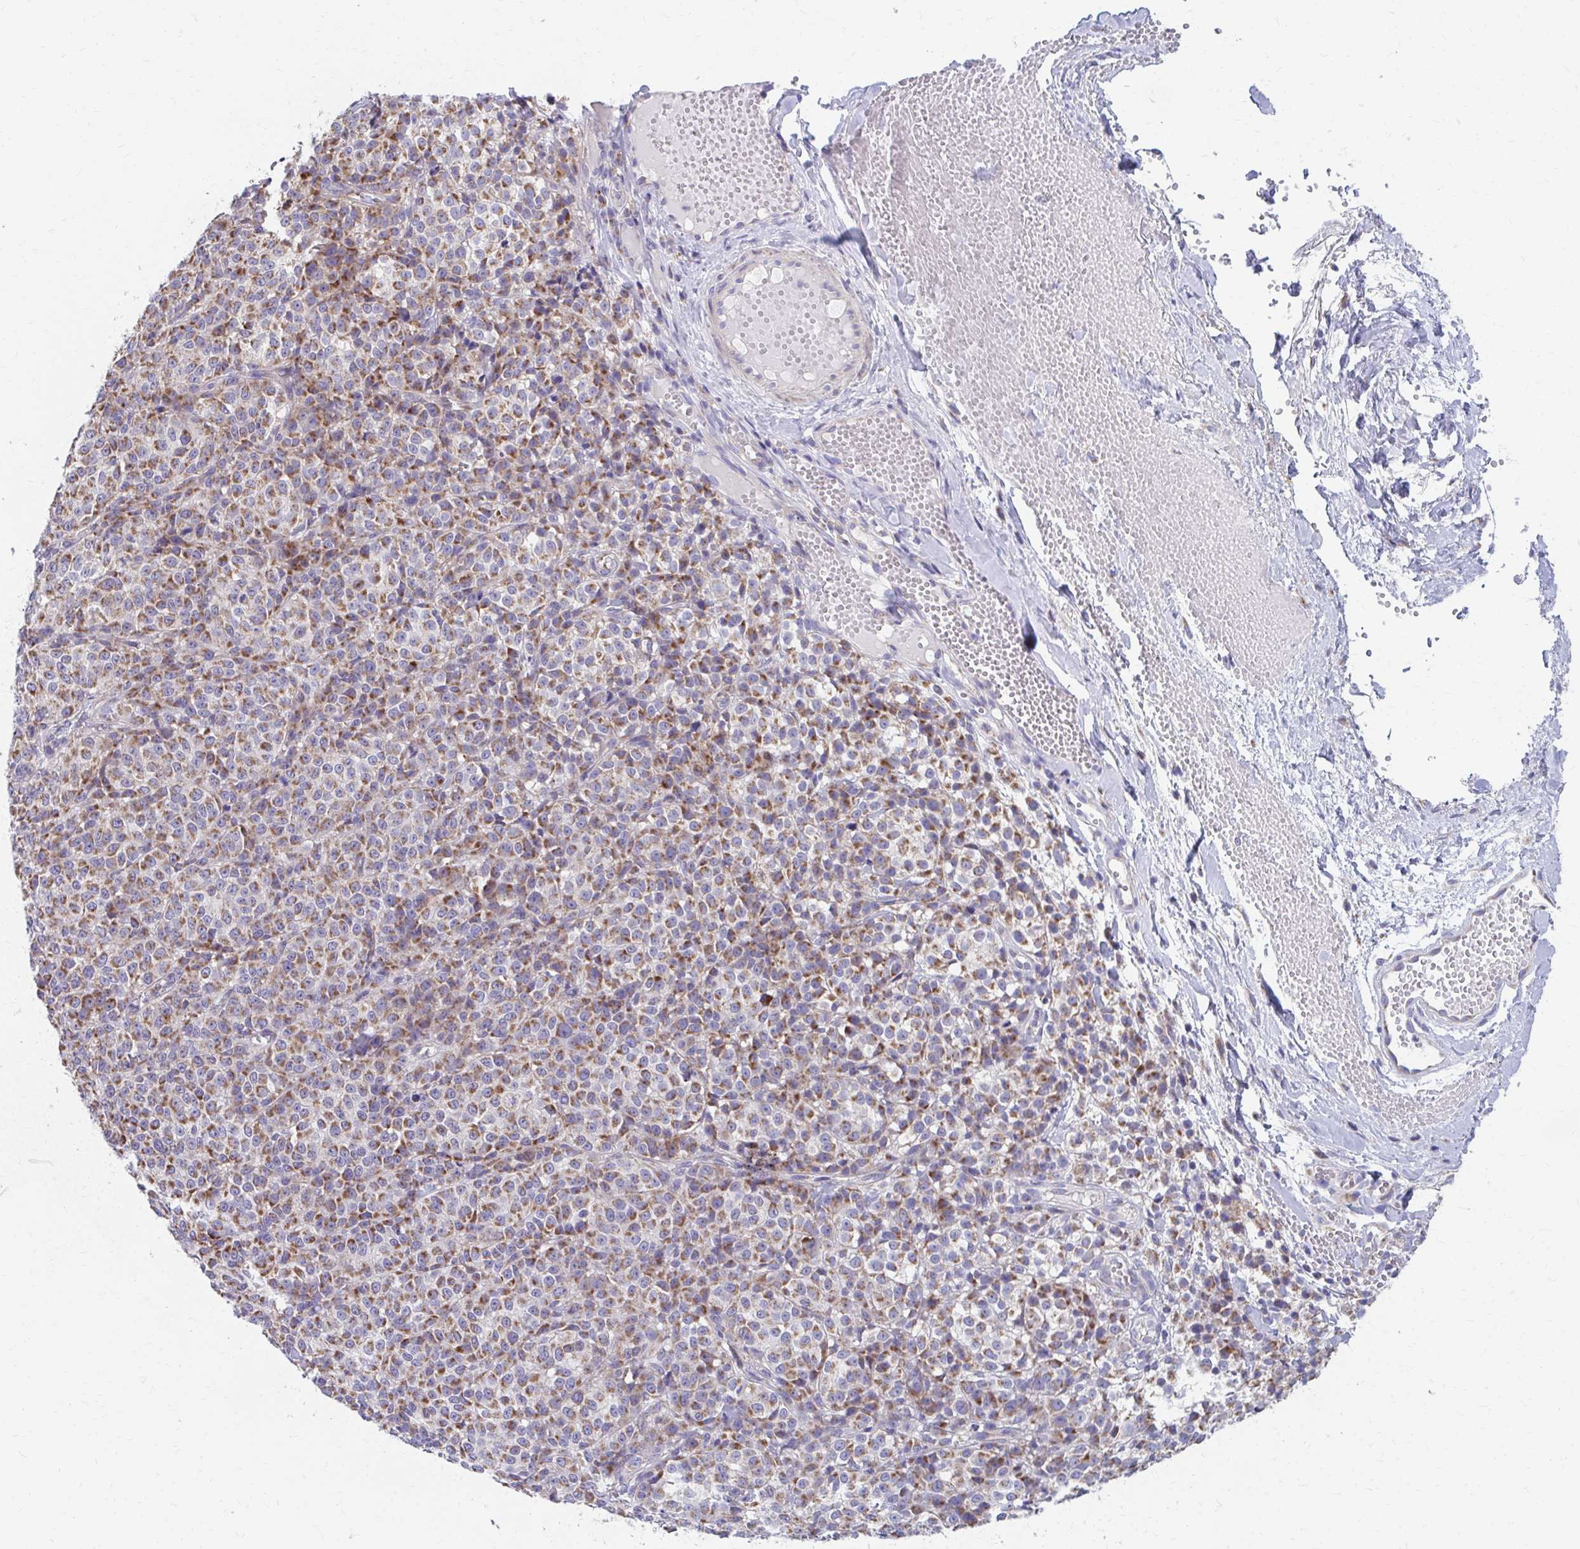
{"staining": {"intensity": "moderate", "quantity": ">75%", "location": "cytoplasmic/membranous"}, "tissue": "melanoma", "cell_type": "Tumor cells", "image_type": "cancer", "snomed": [{"axis": "morphology", "description": "Normal tissue, NOS"}, {"axis": "morphology", "description": "Malignant melanoma, NOS"}, {"axis": "topography", "description": "Skin"}], "caption": "Immunohistochemical staining of human malignant melanoma demonstrates moderate cytoplasmic/membranous protein staining in approximately >75% of tumor cells.", "gene": "RCC1L", "patient": {"sex": "female", "age": 34}}